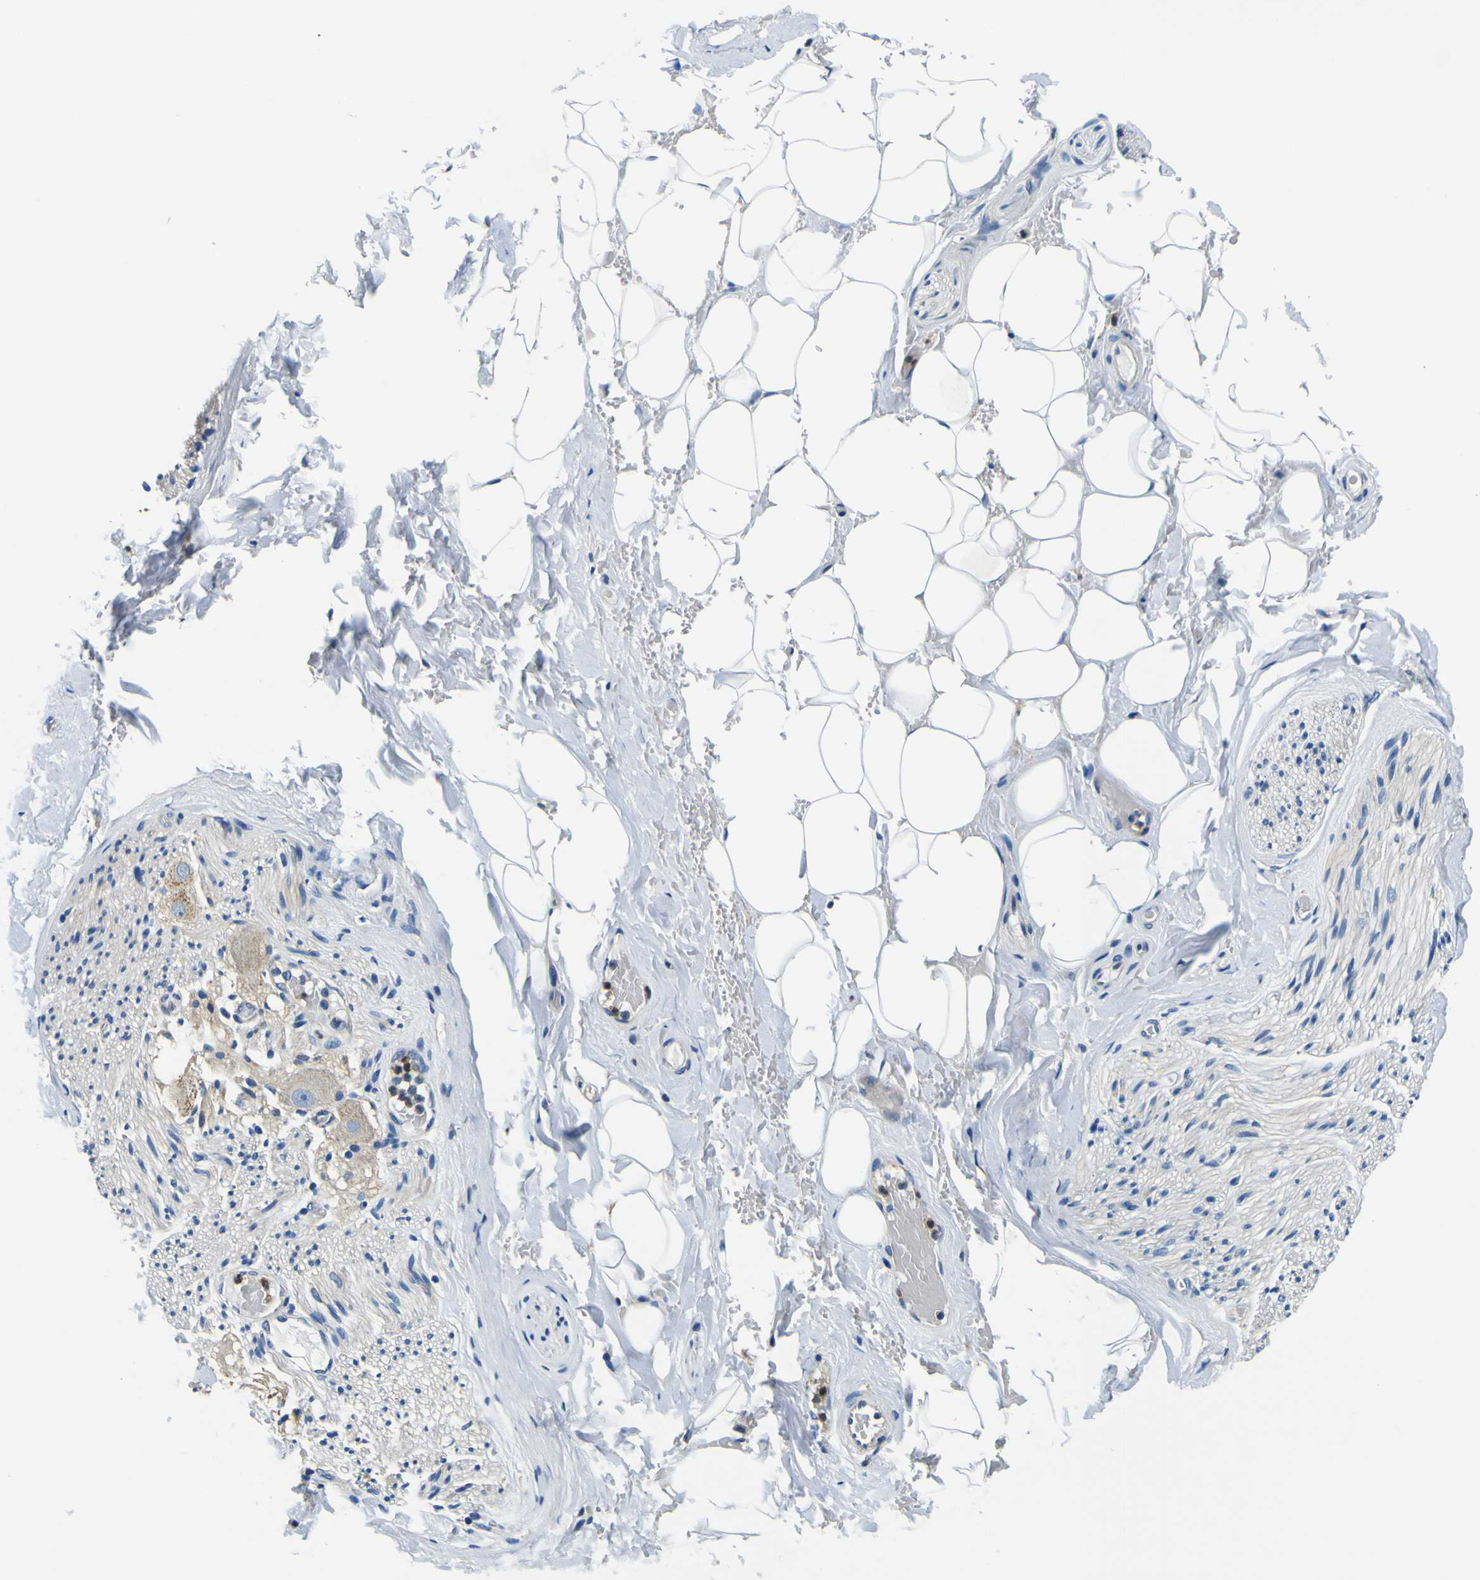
{"staining": {"intensity": "negative", "quantity": "none", "location": "none"}, "tissue": "adipose tissue", "cell_type": "Adipocytes", "image_type": "normal", "snomed": [{"axis": "morphology", "description": "Normal tissue, NOS"}, {"axis": "topography", "description": "Peripheral nerve tissue"}], "caption": "DAB immunohistochemical staining of normal adipose tissue demonstrates no significant expression in adipocytes. (DAB immunohistochemistry (IHC) visualized using brightfield microscopy, high magnification).", "gene": "CLSTN1", "patient": {"sex": "male", "age": 70}}